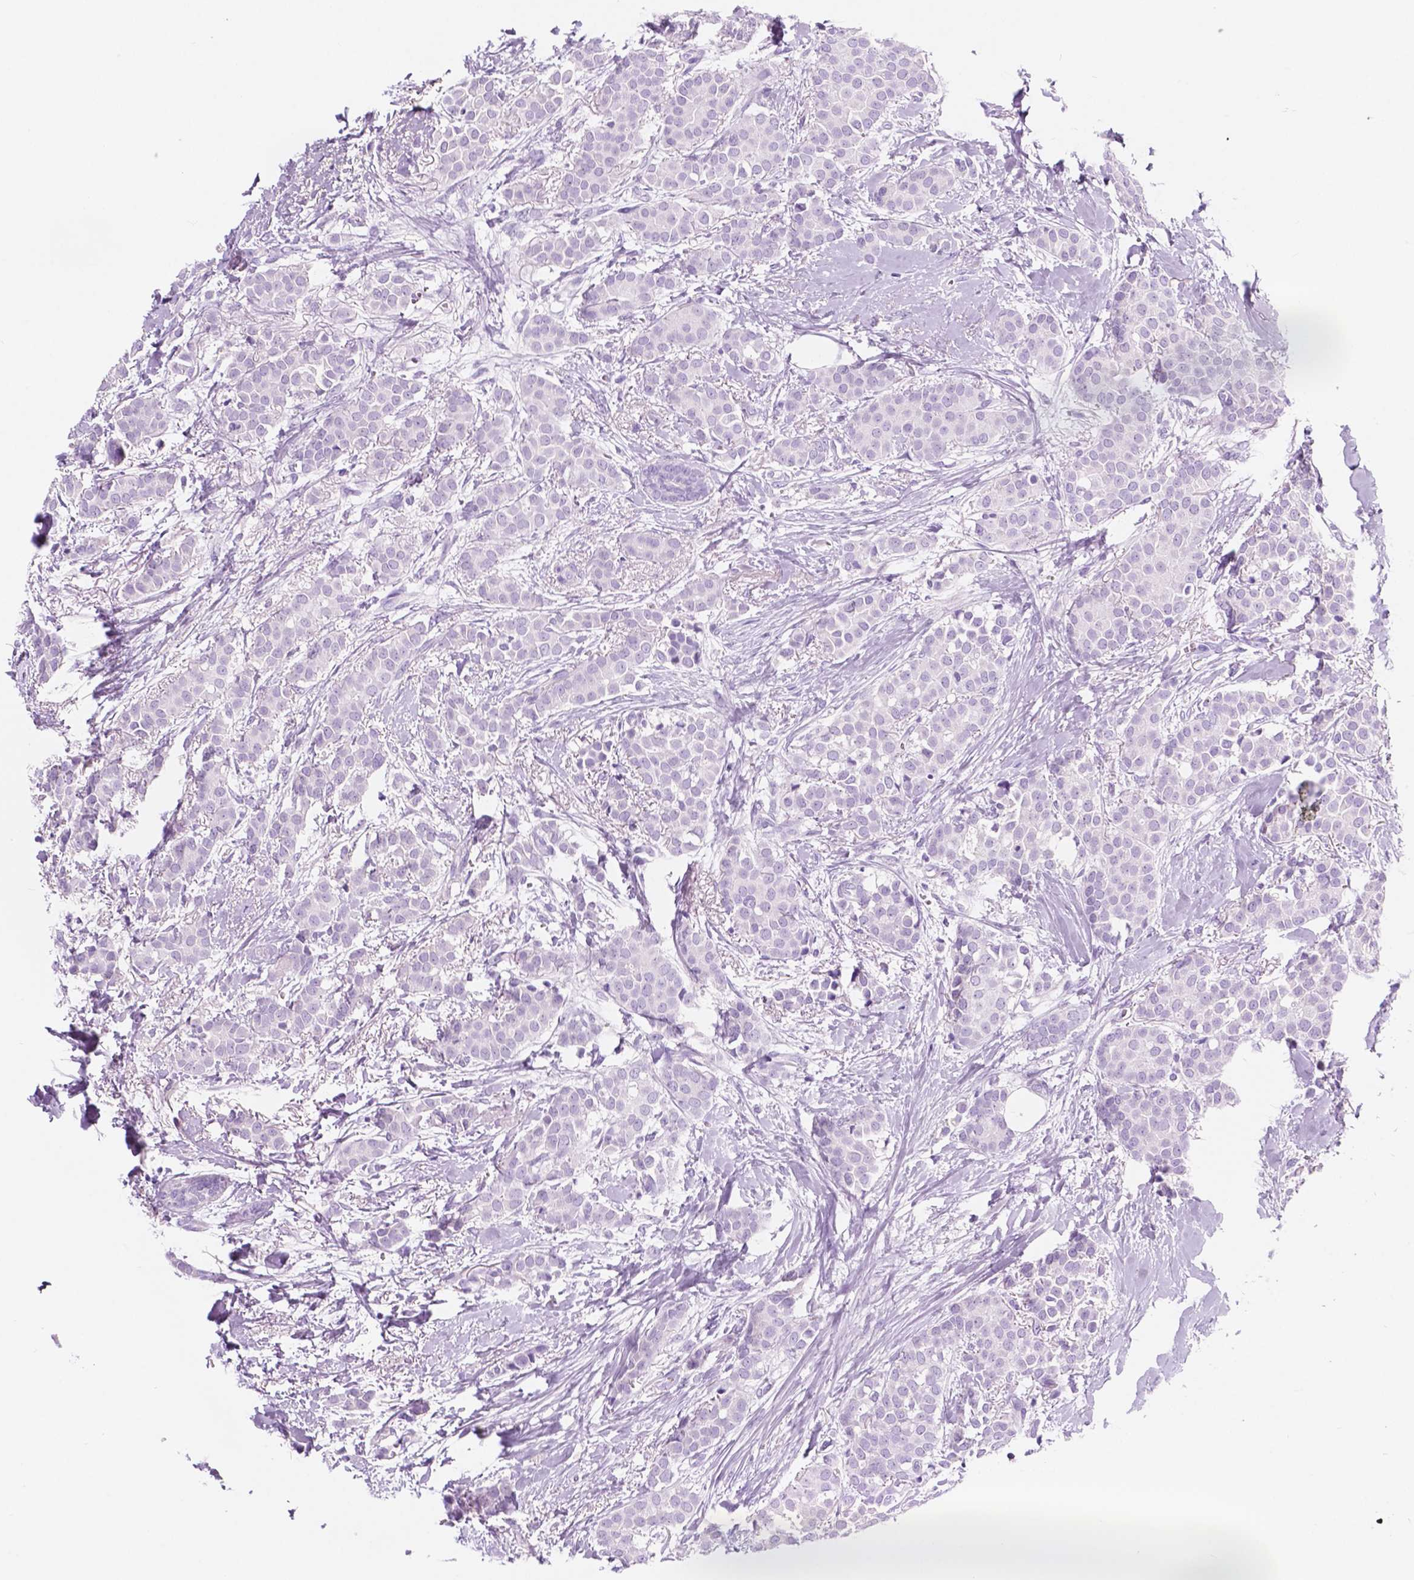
{"staining": {"intensity": "negative", "quantity": "none", "location": "none"}, "tissue": "breast cancer", "cell_type": "Tumor cells", "image_type": "cancer", "snomed": [{"axis": "morphology", "description": "Duct carcinoma"}, {"axis": "topography", "description": "Breast"}], "caption": "The micrograph exhibits no staining of tumor cells in breast cancer.", "gene": "CUZD1", "patient": {"sex": "female", "age": 79}}